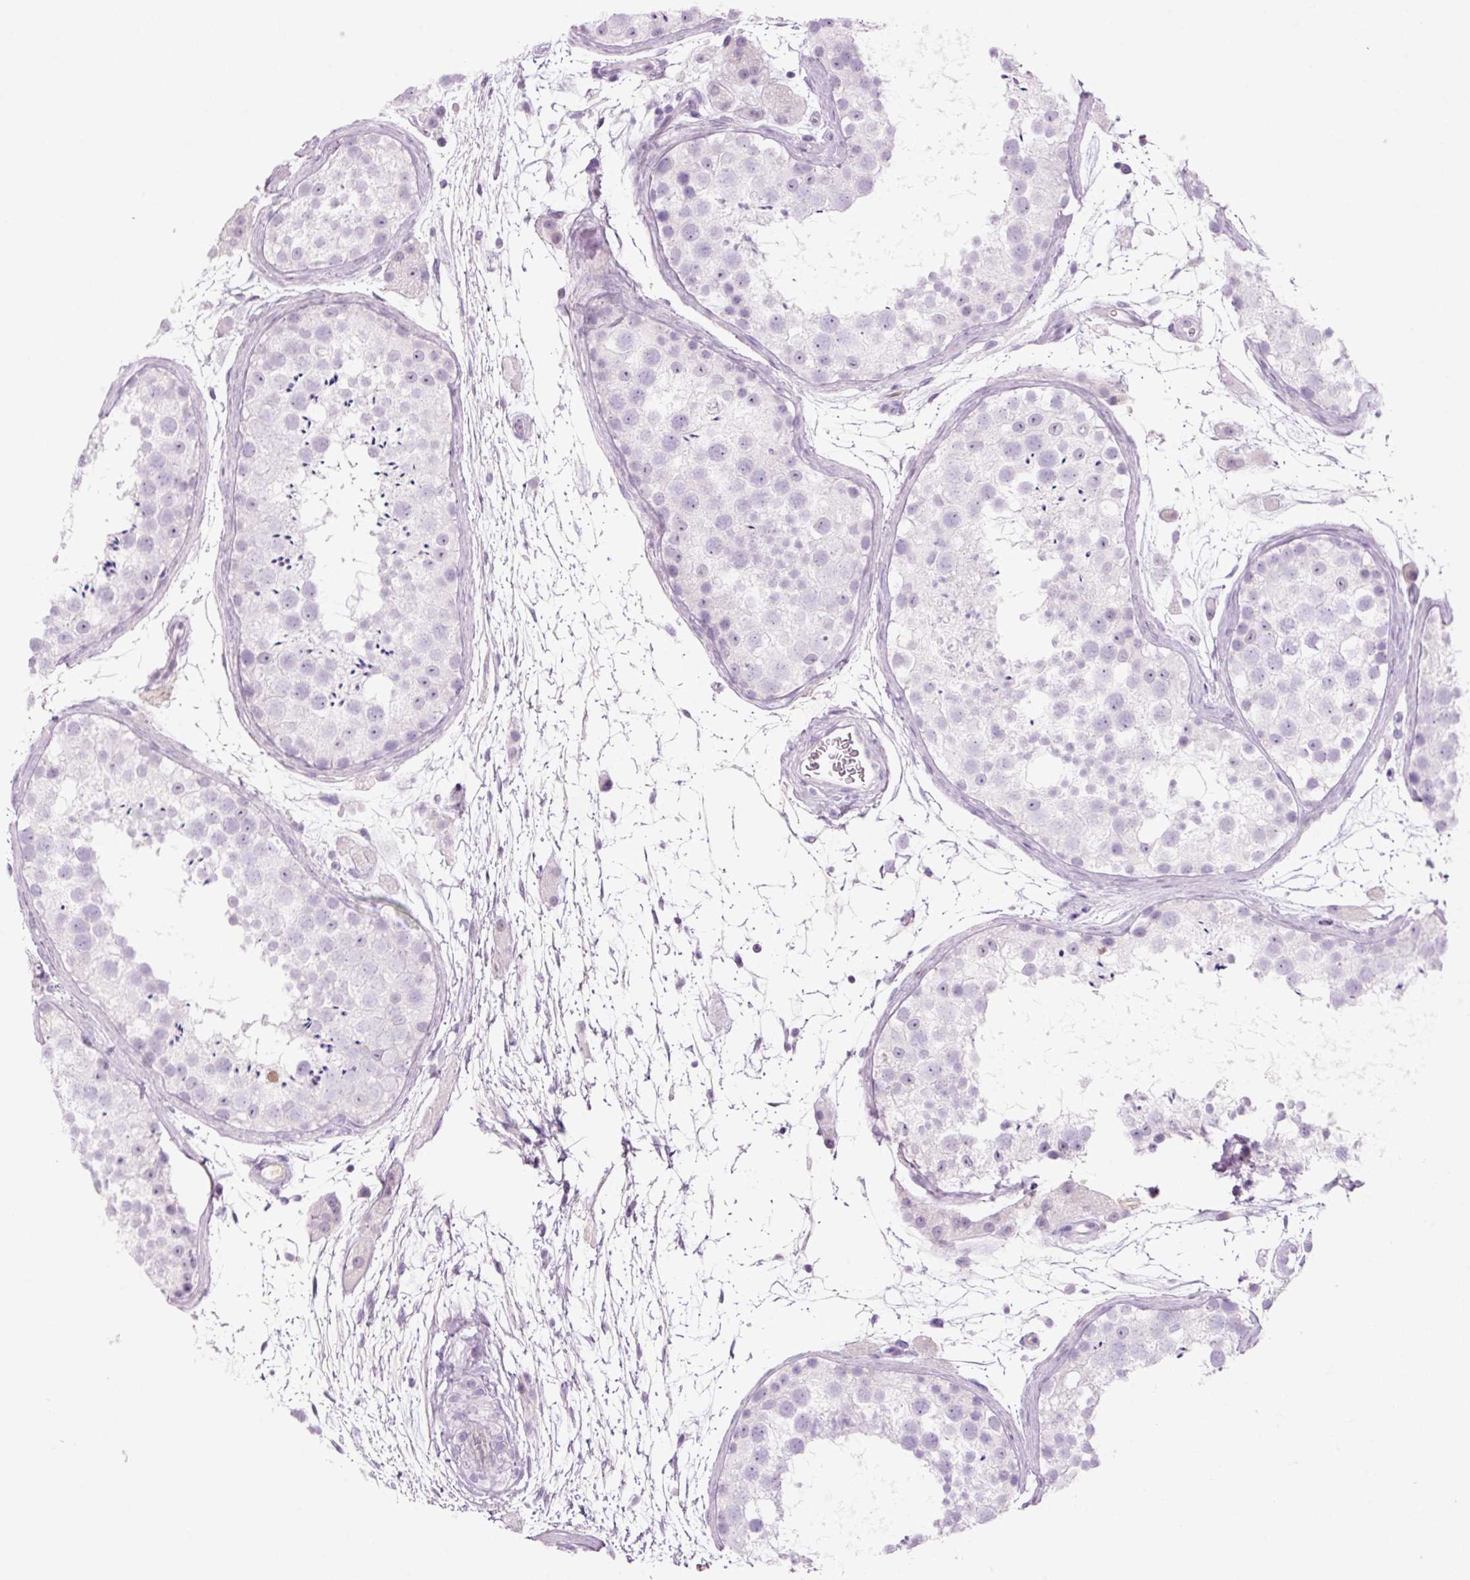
{"staining": {"intensity": "negative", "quantity": "none", "location": "none"}, "tissue": "testis", "cell_type": "Cells in seminiferous ducts", "image_type": "normal", "snomed": [{"axis": "morphology", "description": "Normal tissue, NOS"}, {"axis": "topography", "description": "Testis"}], "caption": "Immunohistochemistry of unremarkable testis reveals no positivity in cells in seminiferous ducts.", "gene": "KLF1", "patient": {"sex": "male", "age": 41}}